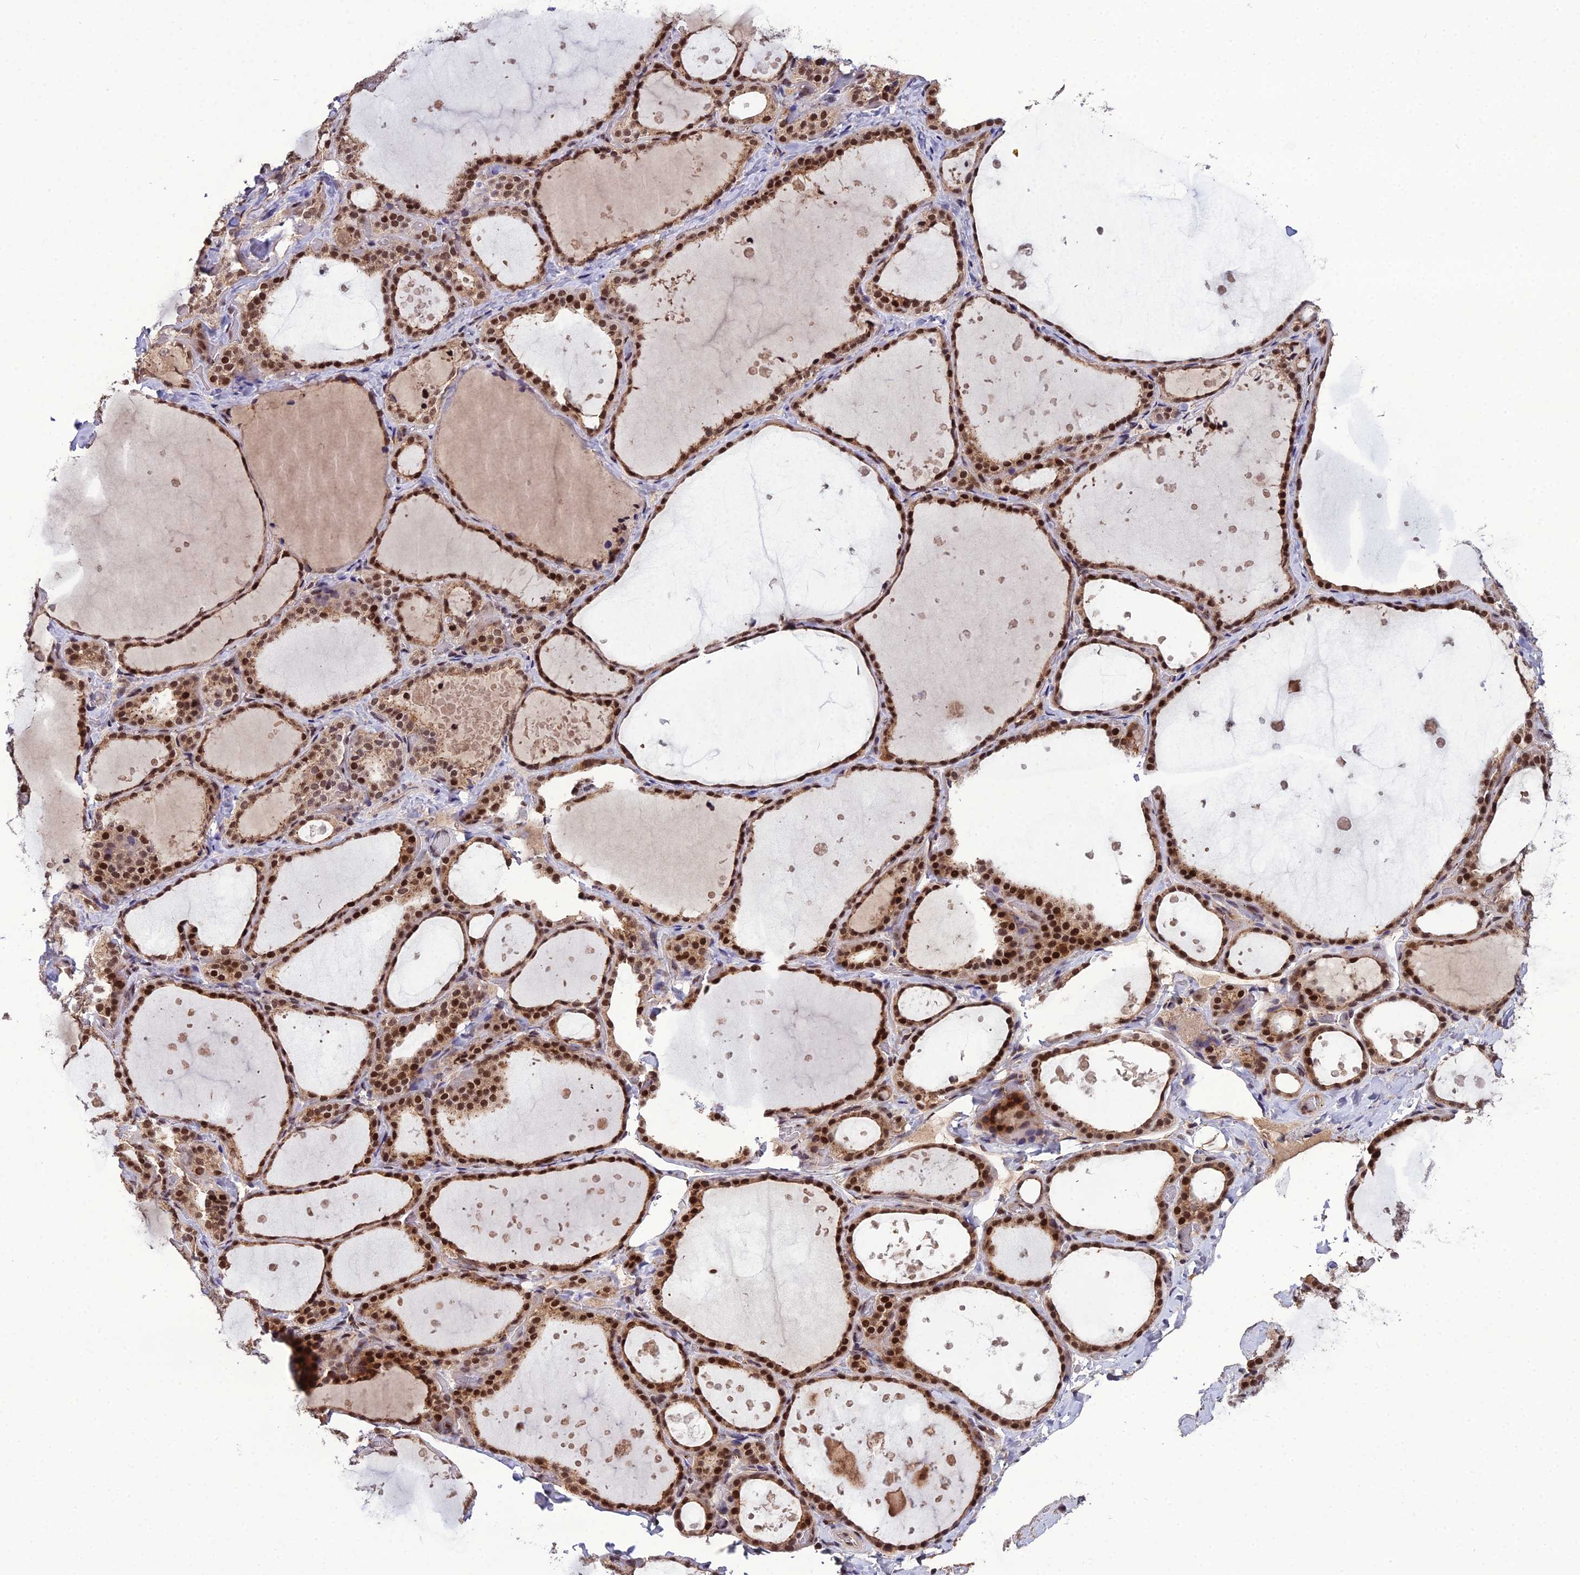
{"staining": {"intensity": "moderate", "quantity": ">75%", "location": "cytoplasmic/membranous,nuclear"}, "tissue": "thyroid gland", "cell_type": "Glandular cells", "image_type": "normal", "snomed": [{"axis": "morphology", "description": "Normal tissue, NOS"}, {"axis": "topography", "description": "Thyroid gland"}], "caption": "Thyroid gland stained with immunohistochemistry (IHC) demonstrates moderate cytoplasmic/membranous,nuclear staining in about >75% of glandular cells. (DAB IHC with brightfield microscopy, high magnification).", "gene": "ARL2", "patient": {"sex": "female", "age": 44}}